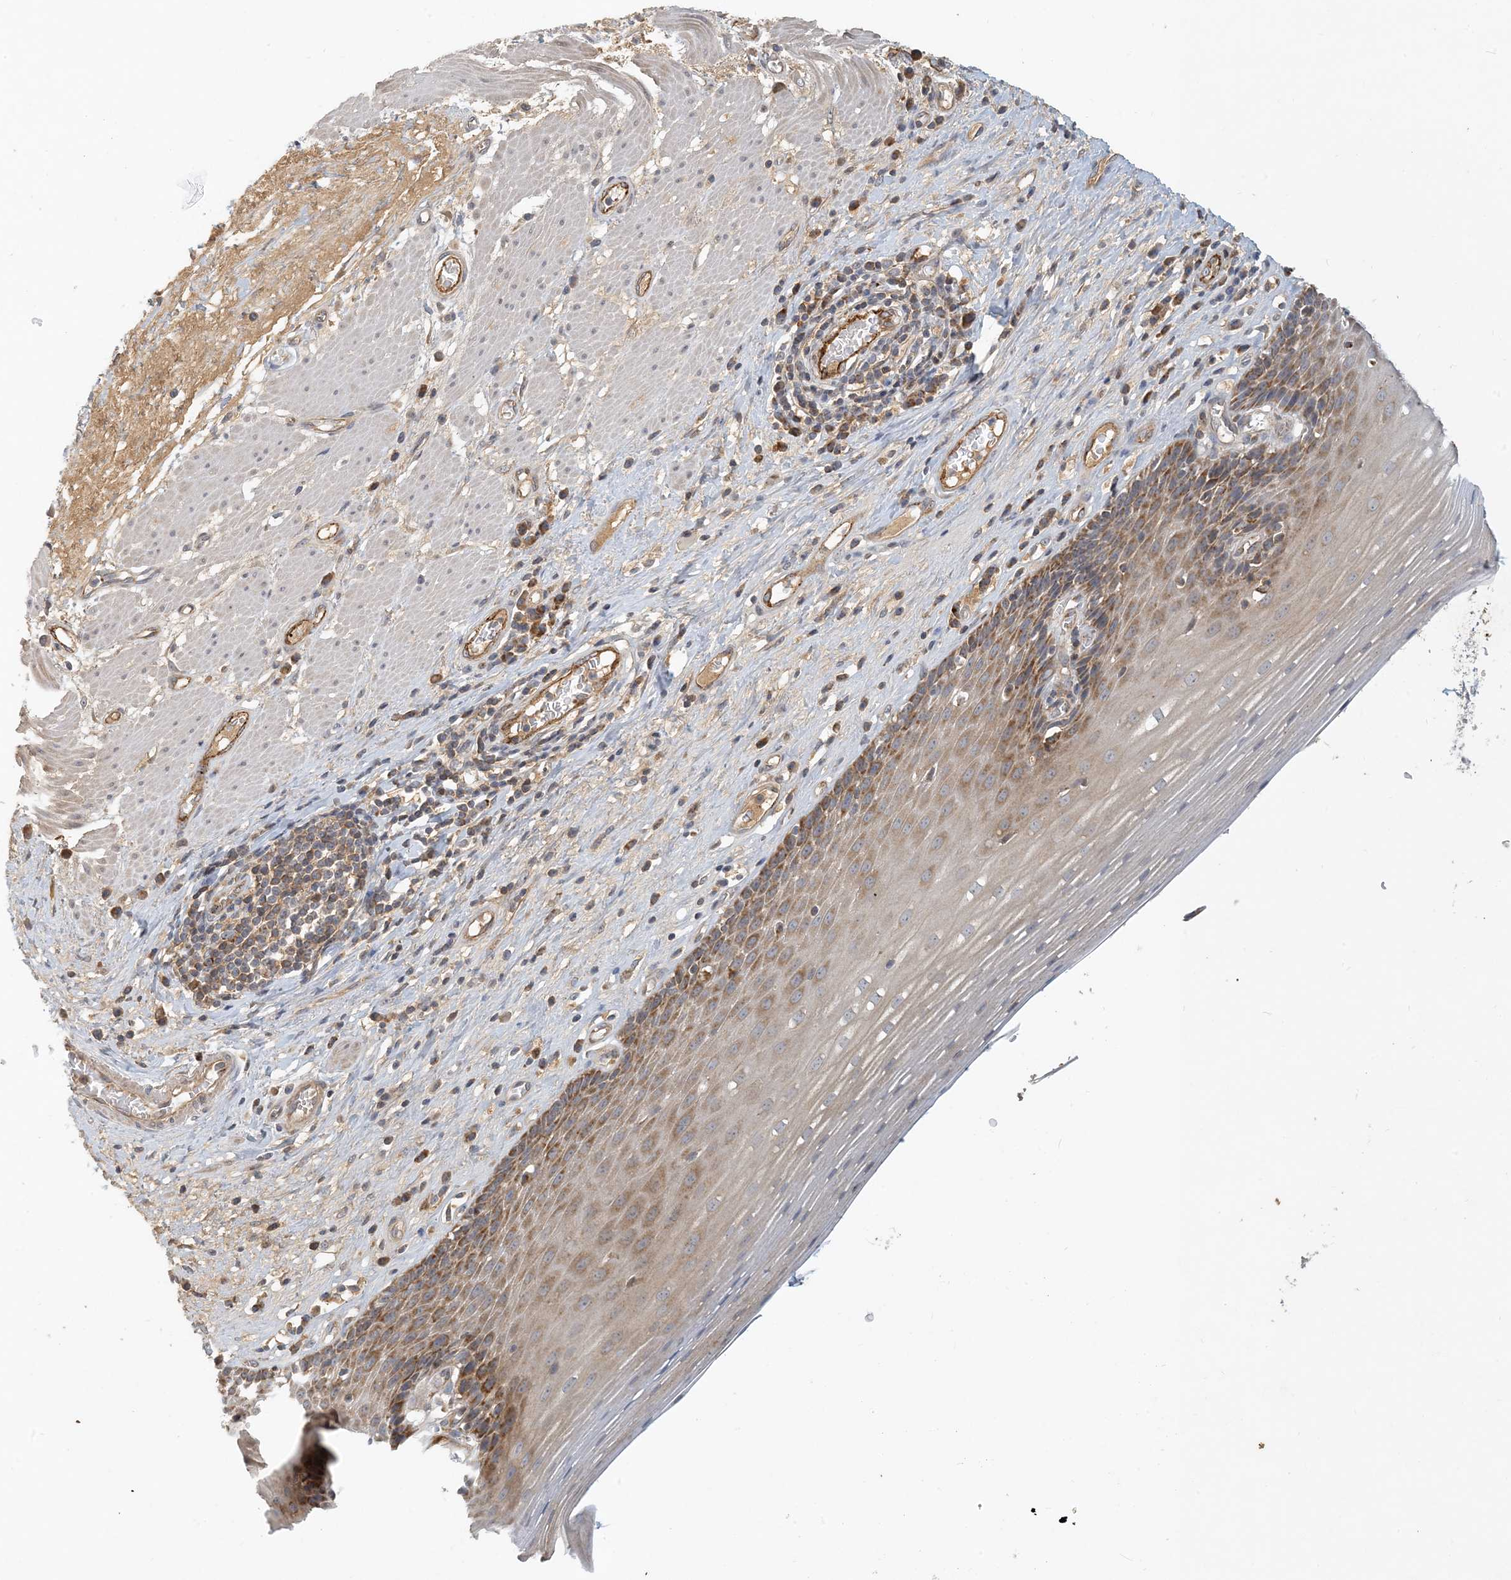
{"staining": {"intensity": "moderate", "quantity": "25%-75%", "location": "cytoplasmic/membranous"}, "tissue": "esophagus", "cell_type": "Squamous epithelial cells", "image_type": "normal", "snomed": [{"axis": "morphology", "description": "Normal tissue, NOS"}, {"axis": "topography", "description": "Esophagus"}], "caption": "About 25%-75% of squamous epithelial cells in benign esophagus show moderate cytoplasmic/membranous protein staining as visualized by brown immunohistochemical staining.", "gene": "ZBTB3", "patient": {"sex": "male", "age": 62}}